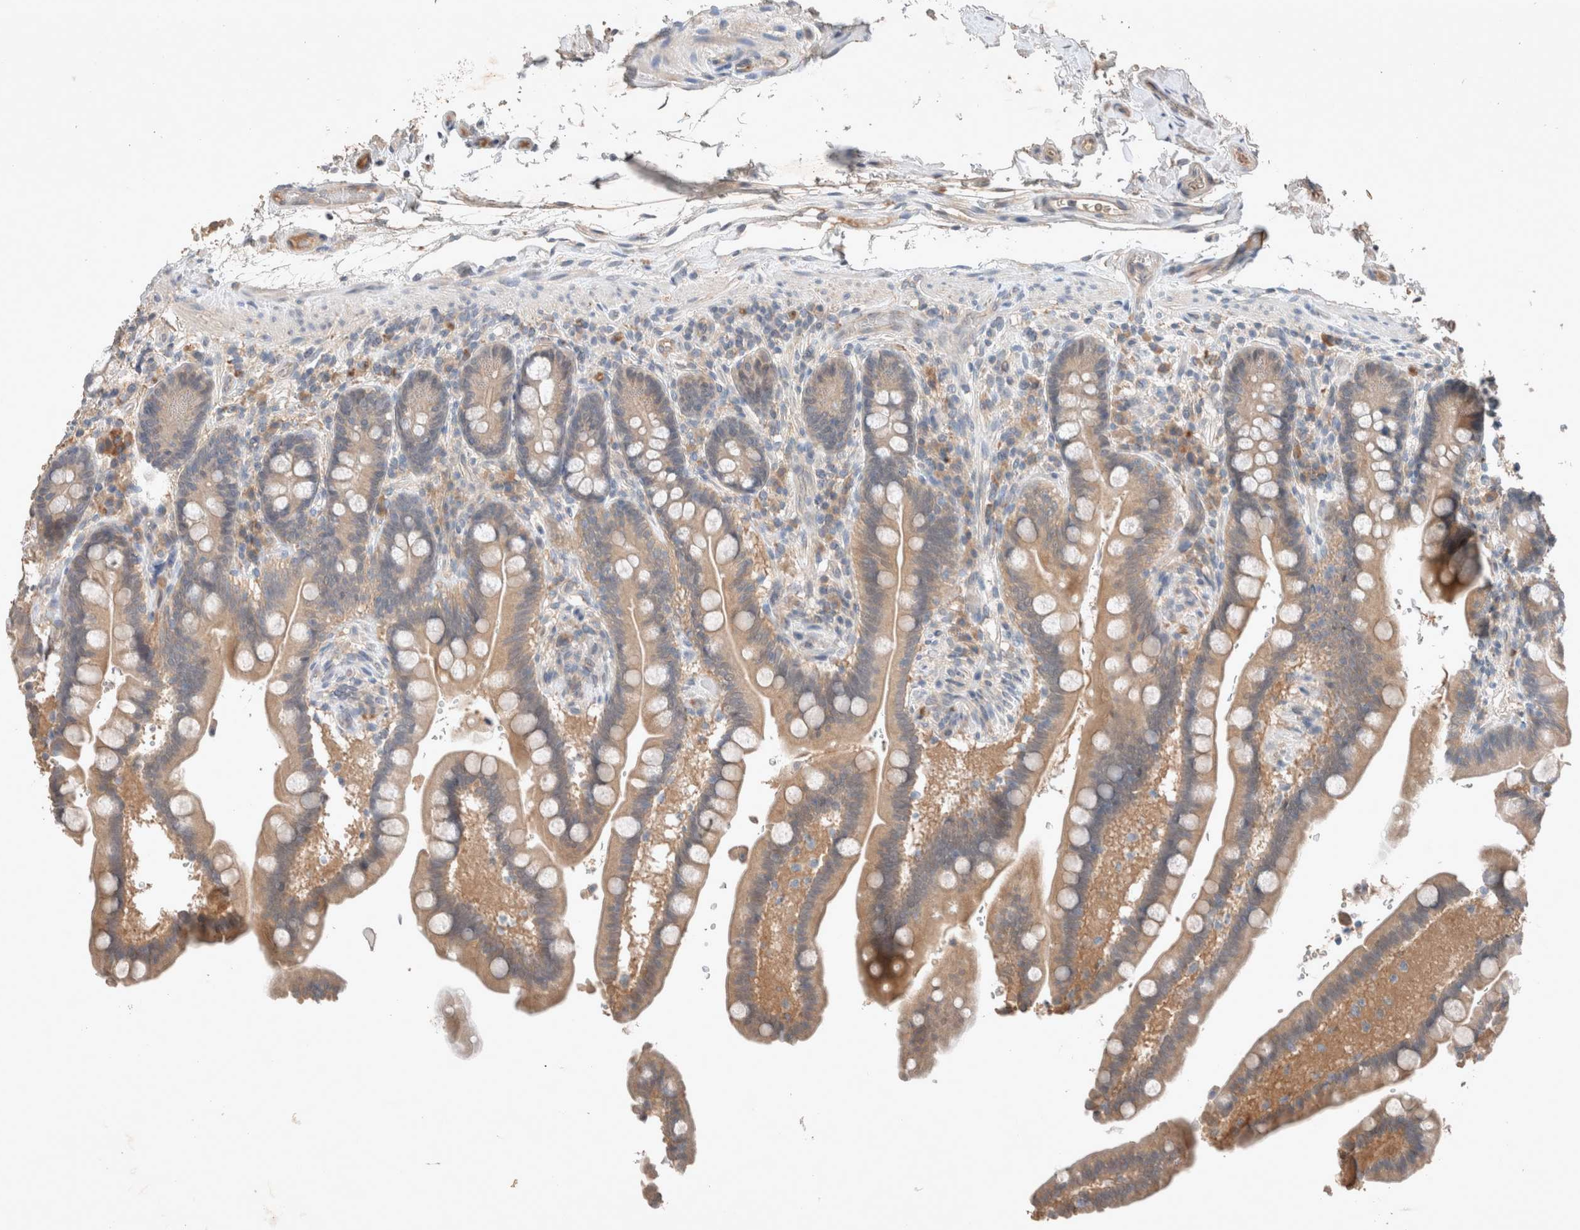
{"staining": {"intensity": "weak", "quantity": ">75%", "location": "cytoplasmic/membranous"}, "tissue": "colon", "cell_type": "Endothelial cells", "image_type": "normal", "snomed": [{"axis": "morphology", "description": "Normal tissue, NOS"}, {"axis": "topography", "description": "Smooth muscle"}, {"axis": "topography", "description": "Colon"}], "caption": "Weak cytoplasmic/membranous protein staining is appreciated in about >75% of endothelial cells in colon.", "gene": "UGCG", "patient": {"sex": "male", "age": 73}}